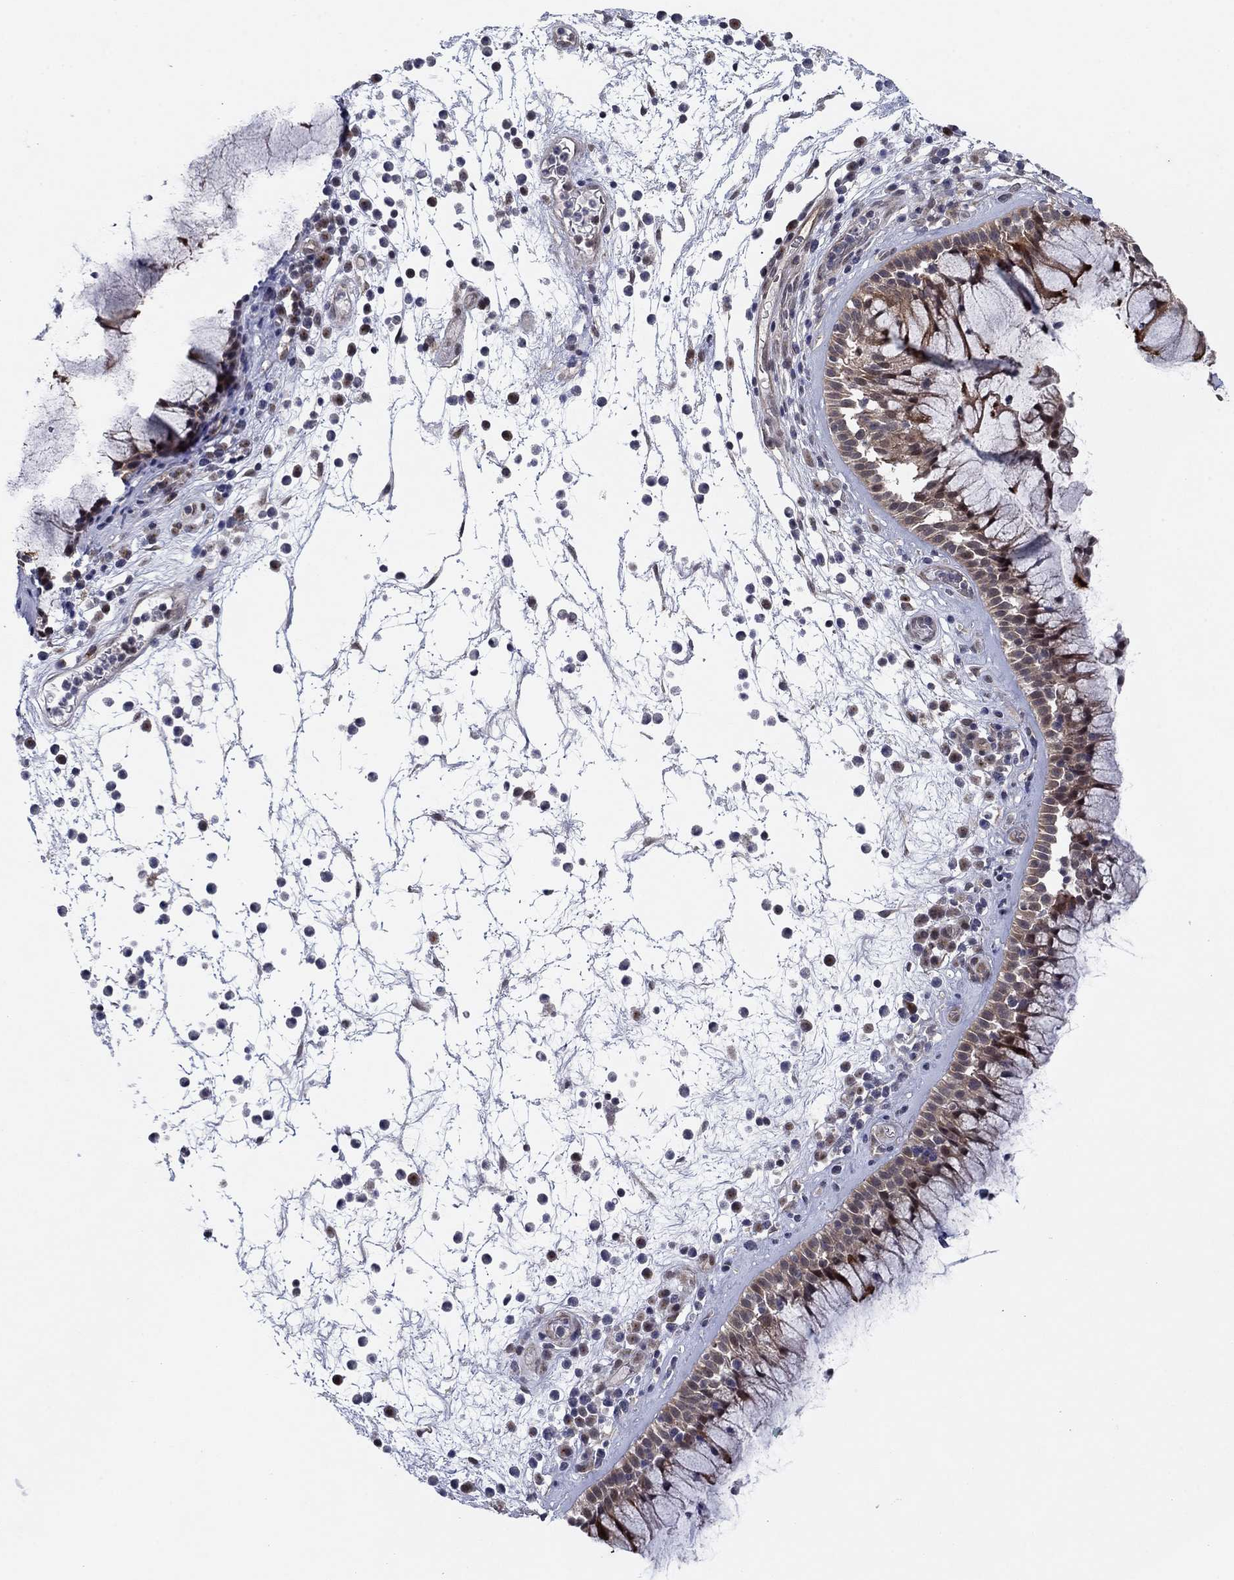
{"staining": {"intensity": "moderate", "quantity": ">75%", "location": "cytoplasmic/membranous"}, "tissue": "nasopharynx", "cell_type": "Respiratory epithelial cells", "image_type": "normal", "snomed": [{"axis": "morphology", "description": "Normal tissue, NOS"}, {"axis": "topography", "description": "Nasopharynx"}], "caption": "Nasopharynx stained with DAB IHC displays medium levels of moderate cytoplasmic/membranous expression in about >75% of respiratory epithelial cells.", "gene": "PSMC1", "patient": {"sex": "male", "age": 77}}